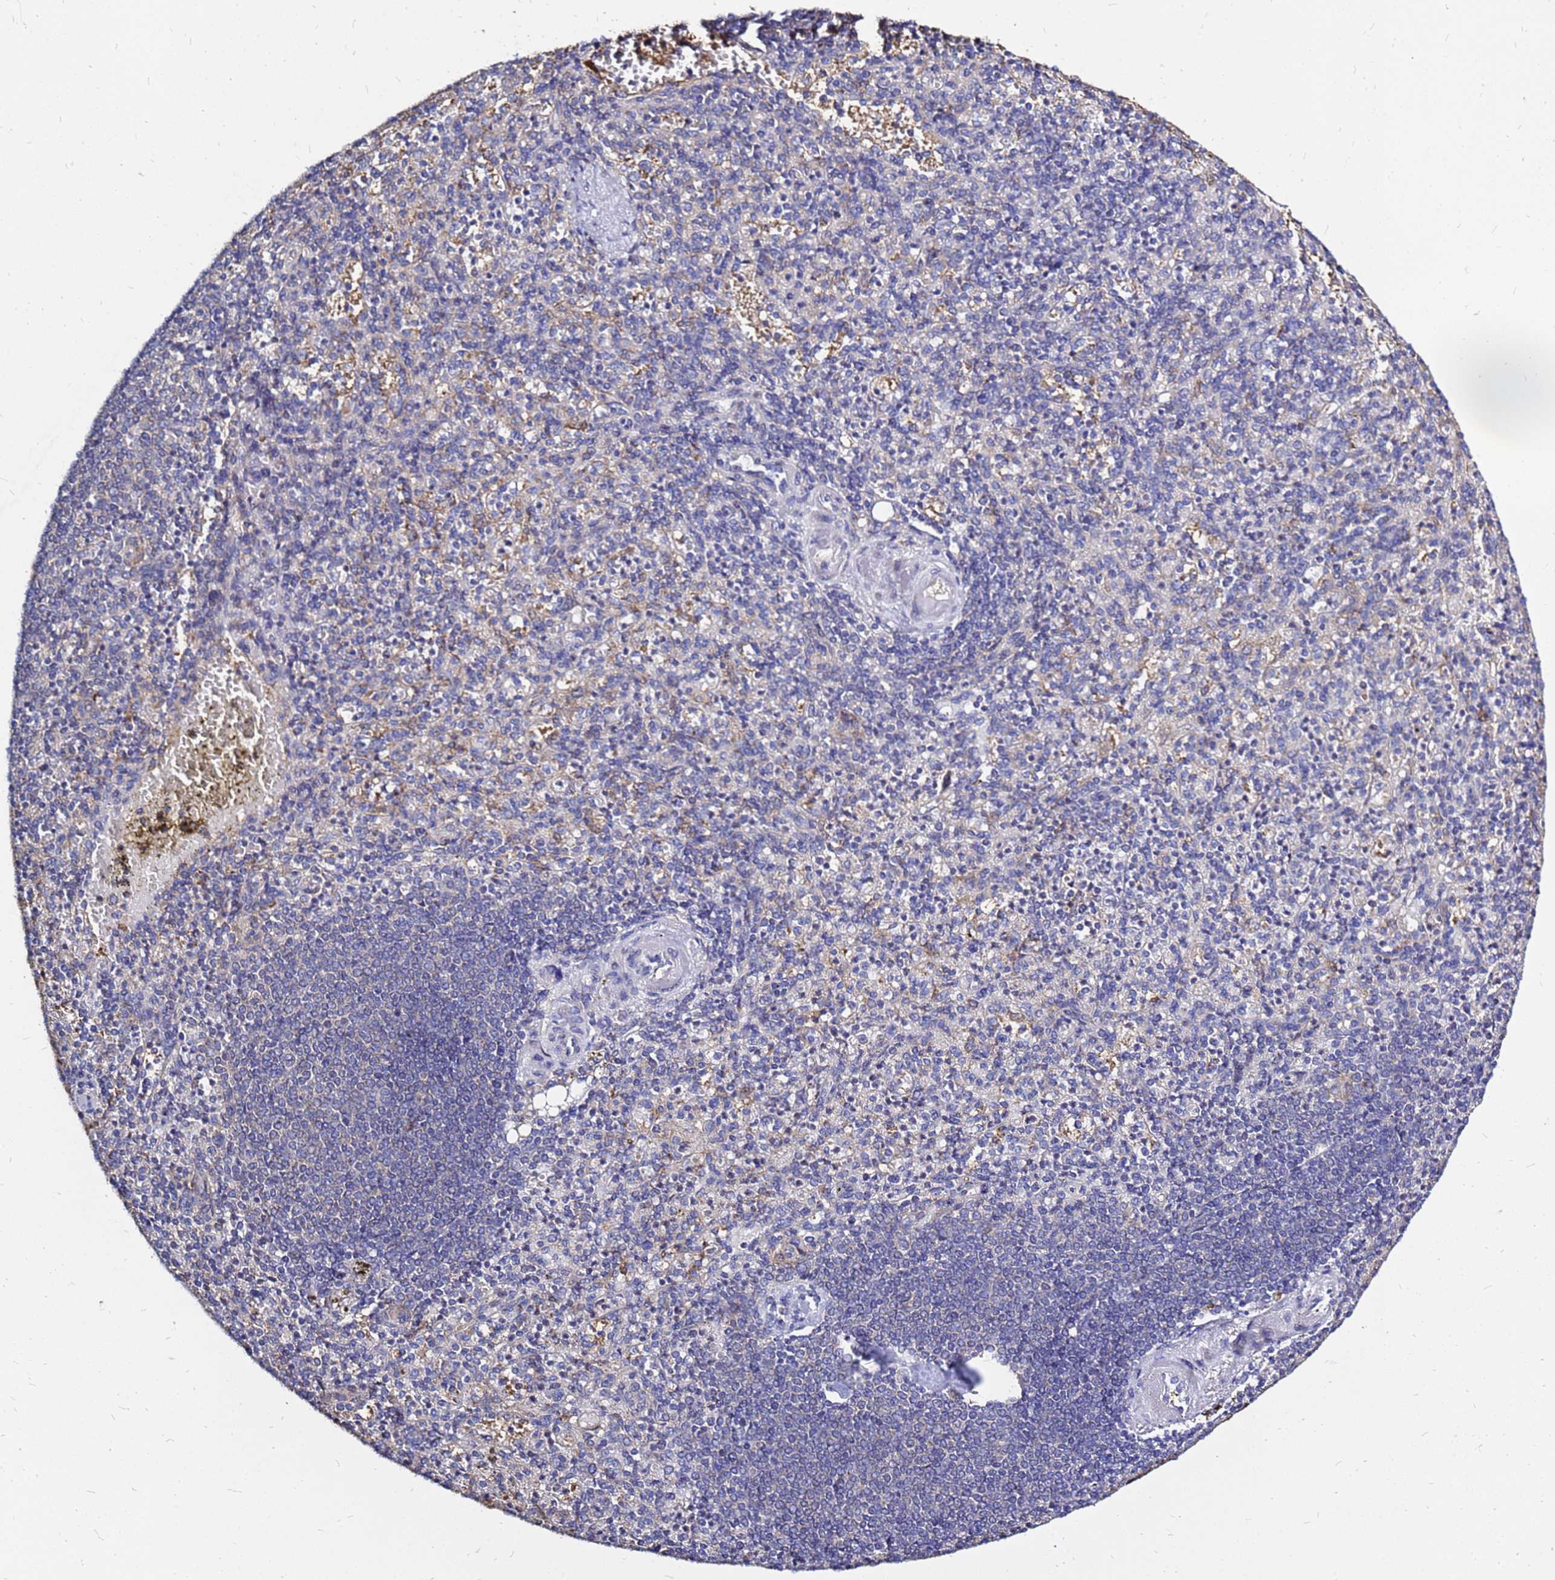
{"staining": {"intensity": "negative", "quantity": "none", "location": "none"}, "tissue": "spleen", "cell_type": "Cells in red pulp", "image_type": "normal", "snomed": [{"axis": "morphology", "description": "Normal tissue, NOS"}, {"axis": "topography", "description": "Spleen"}], "caption": "This histopathology image is of unremarkable spleen stained with immunohistochemistry to label a protein in brown with the nuclei are counter-stained blue. There is no expression in cells in red pulp. (IHC, brightfield microscopy, high magnification).", "gene": "MOB2", "patient": {"sex": "female", "age": 74}}